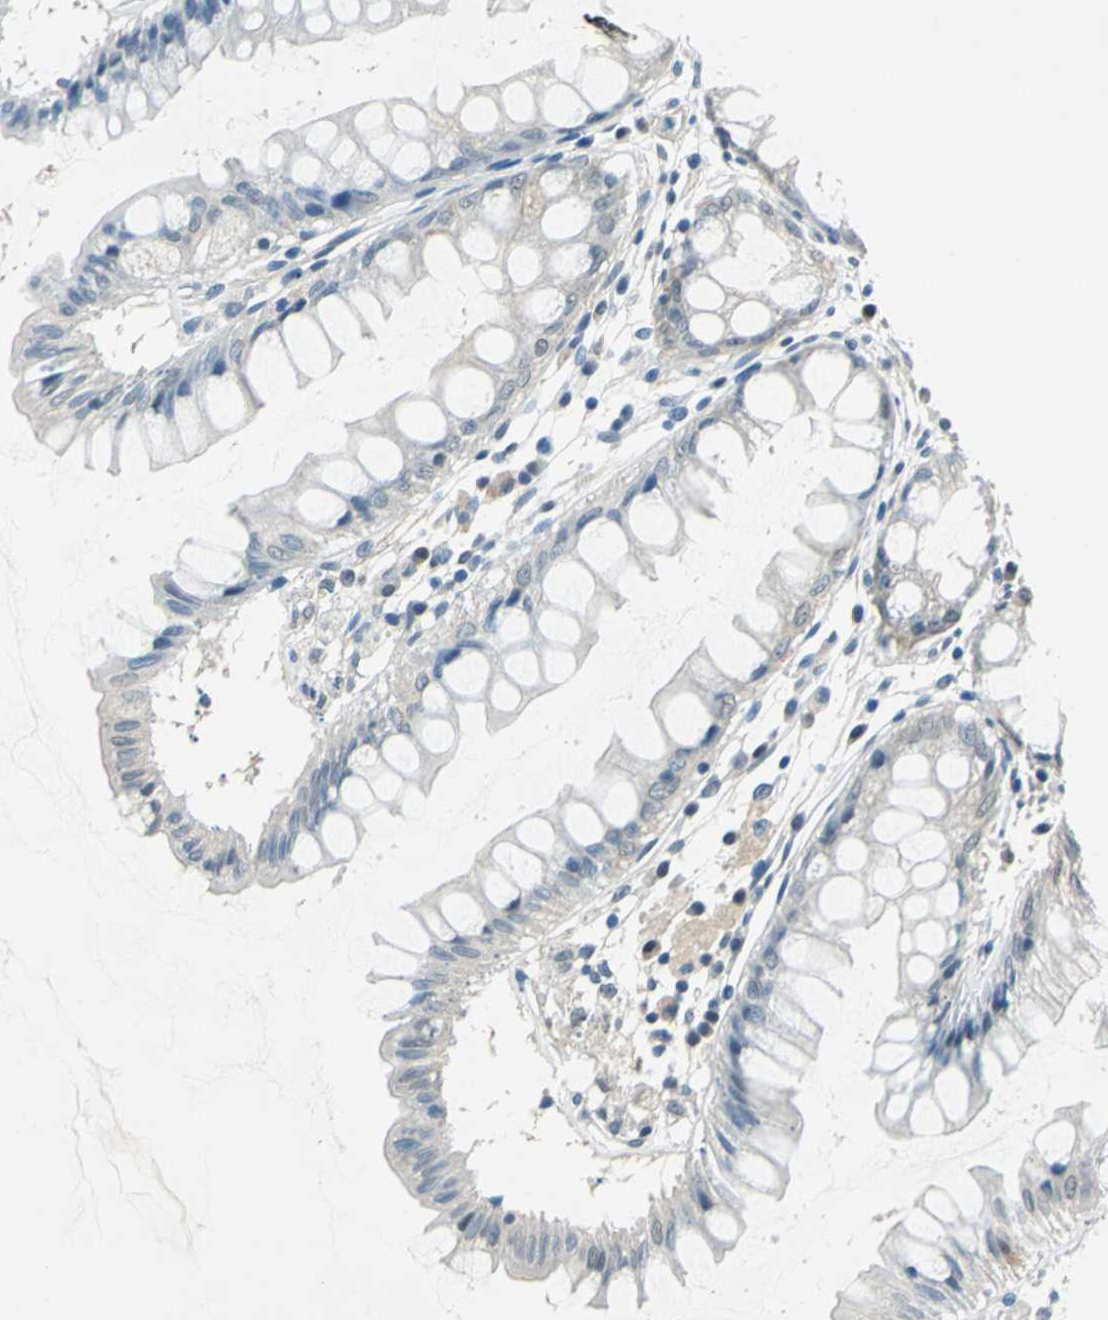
{"staining": {"intensity": "negative", "quantity": "none", "location": "none"}, "tissue": "rectum", "cell_type": "Glandular cells", "image_type": "normal", "snomed": [{"axis": "morphology", "description": "Normal tissue, NOS"}, {"axis": "morphology", "description": "Adenocarcinoma, NOS"}, {"axis": "topography", "description": "Rectum"}], "caption": "High power microscopy photomicrograph of an immunohistochemistry histopathology image of benign rectum, revealing no significant expression in glandular cells.", "gene": "FKBP4", "patient": {"sex": "female", "age": 65}}